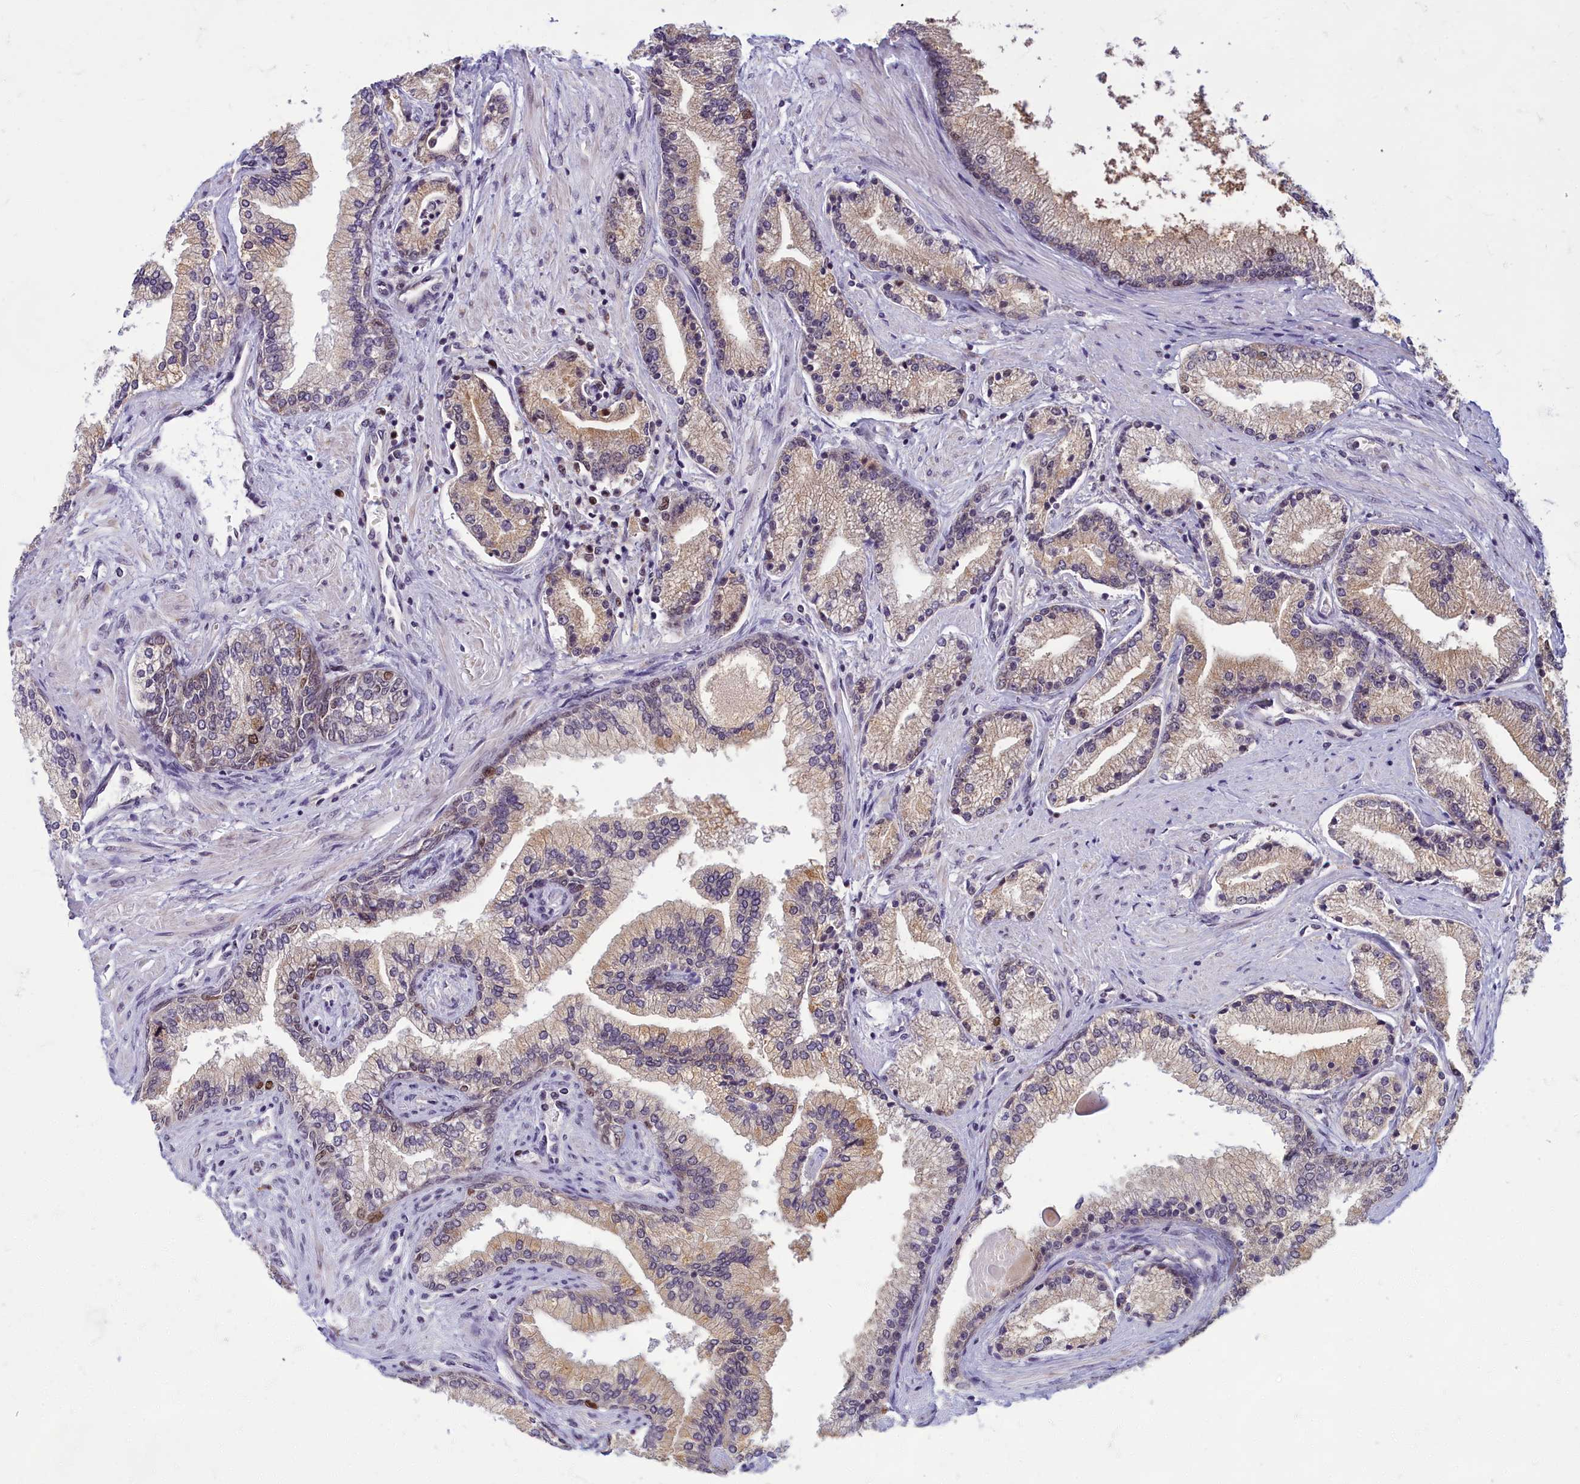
{"staining": {"intensity": "weak", "quantity": "<25%", "location": "cytoplasmic/membranous"}, "tissue": "prostate cancer", "cell_type": "Tumor cells", "image_type": "cancer", "snomed": [{"axis": "morphology", "description": "Adenocarcinoma, High grade"}, {"axis": "topography", "description": "Prostate"}], "caption": "Immunohistochemistry (IHC) image of human adenocarcinoma (high-grade) (prostate) stained for a protein (brown), which shows no expression in tumor cells. (DAB (3,3'-diaminobenzidine) immunohistochemistry (IHC) with hematoxylin counter stain).", "gene": "EARS2", "patient": {"sex": "male", "age": 67}}